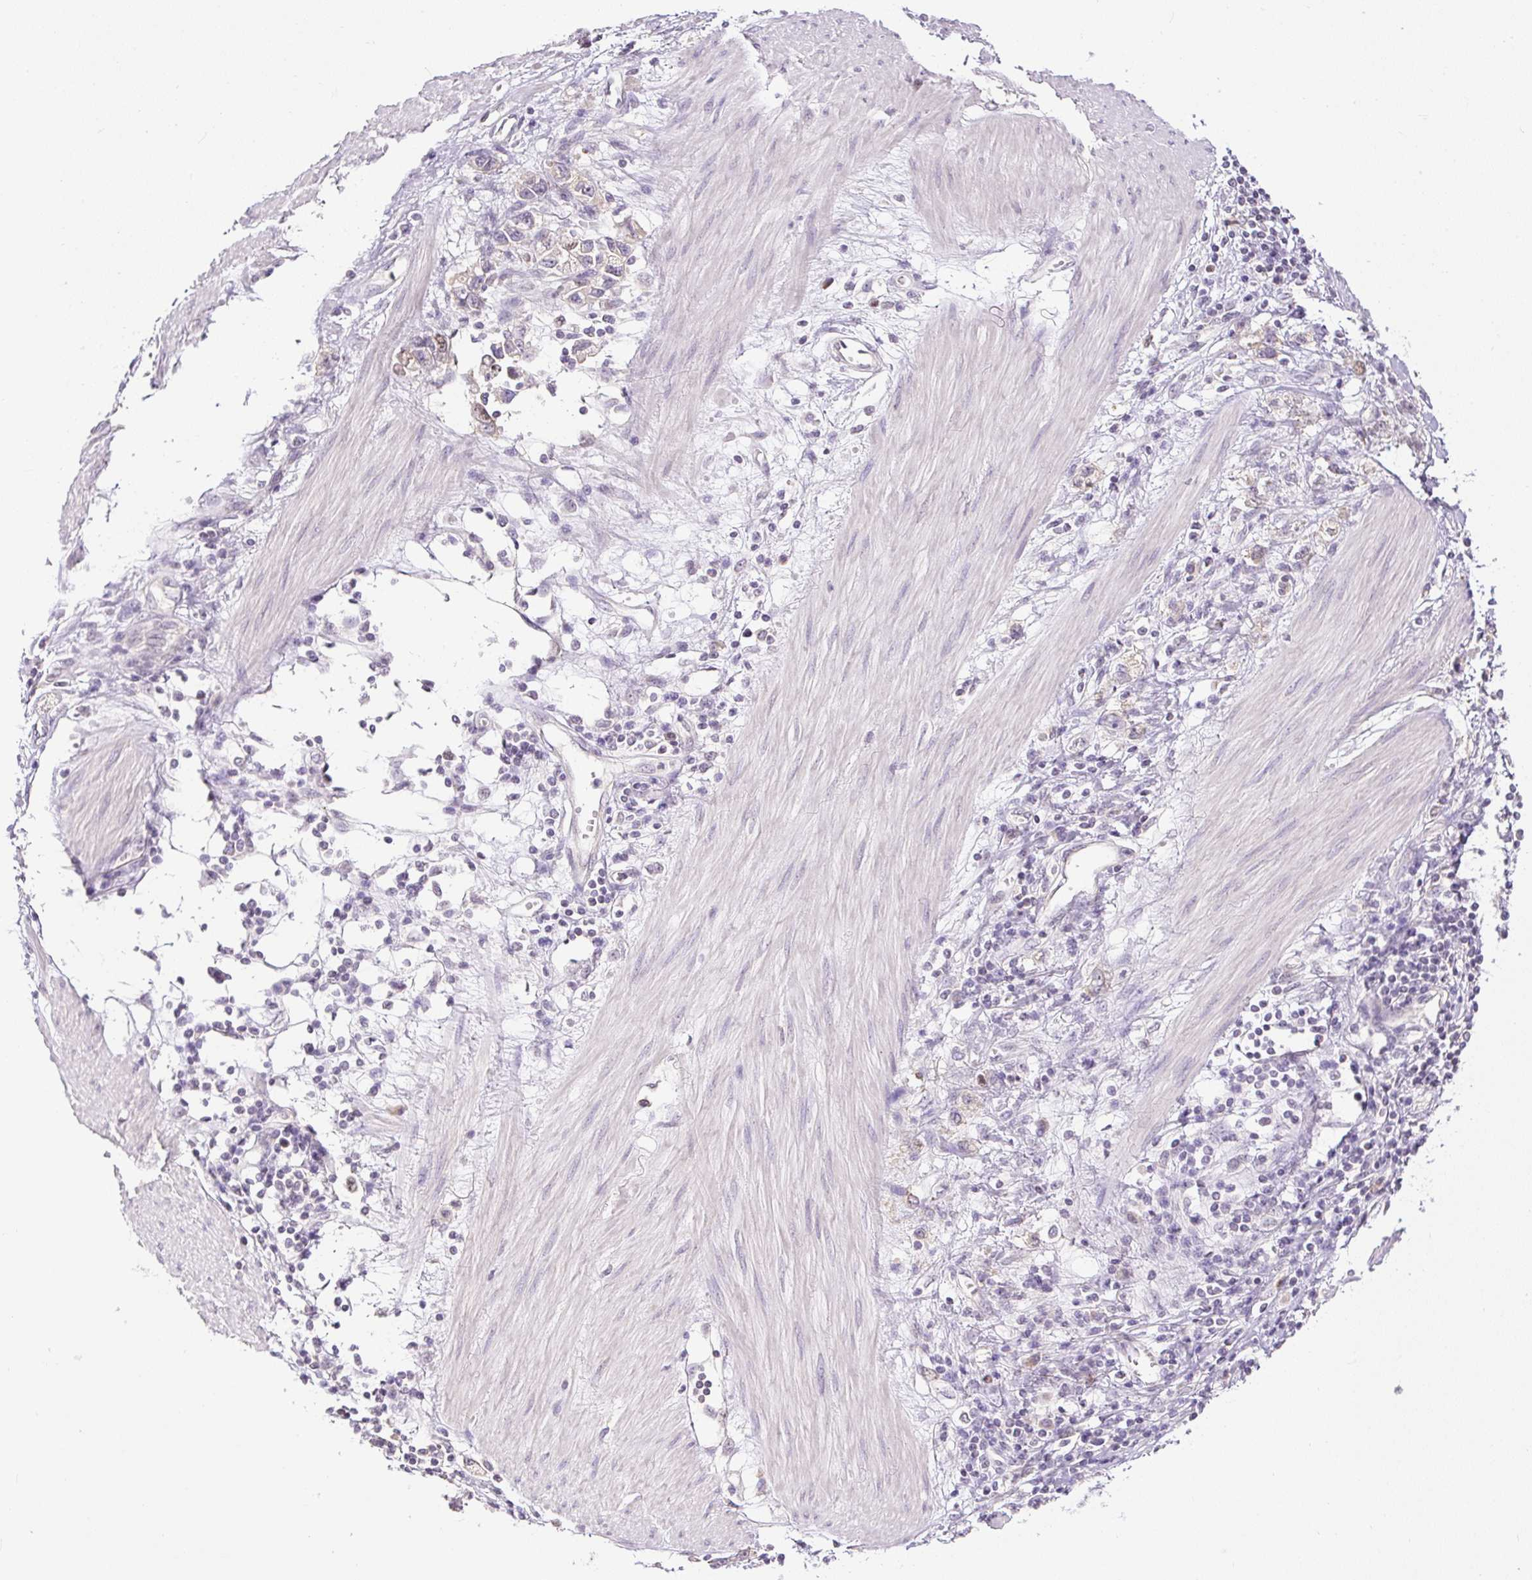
{"staining": {"intensity": "weak", "quantity": "25%-75%", "location": "nuclear"}, "tissue": "stomach cancer", "cell_type": "Tumor cells", "image_type": "cancer", "snomed": [{"axis": "morphology", "description": "Adenocarcinoma, NOS"}, {"axis": "topography", "description": "Stomach"}], "caption": "DAB (3,3'-diaminobenzidine) immunohistochemical staining of human stomach cancer (adenocarcinoma) displays weak nuclear protein staining in approximately 25%-75% of tumor cells. (Stains: DAB in brown, nuclei in blue, Microscopy: brightfield microscopy at high magnification).", "gene": "RACGAP1", "patient": {"sex": "female", "age": 76}}